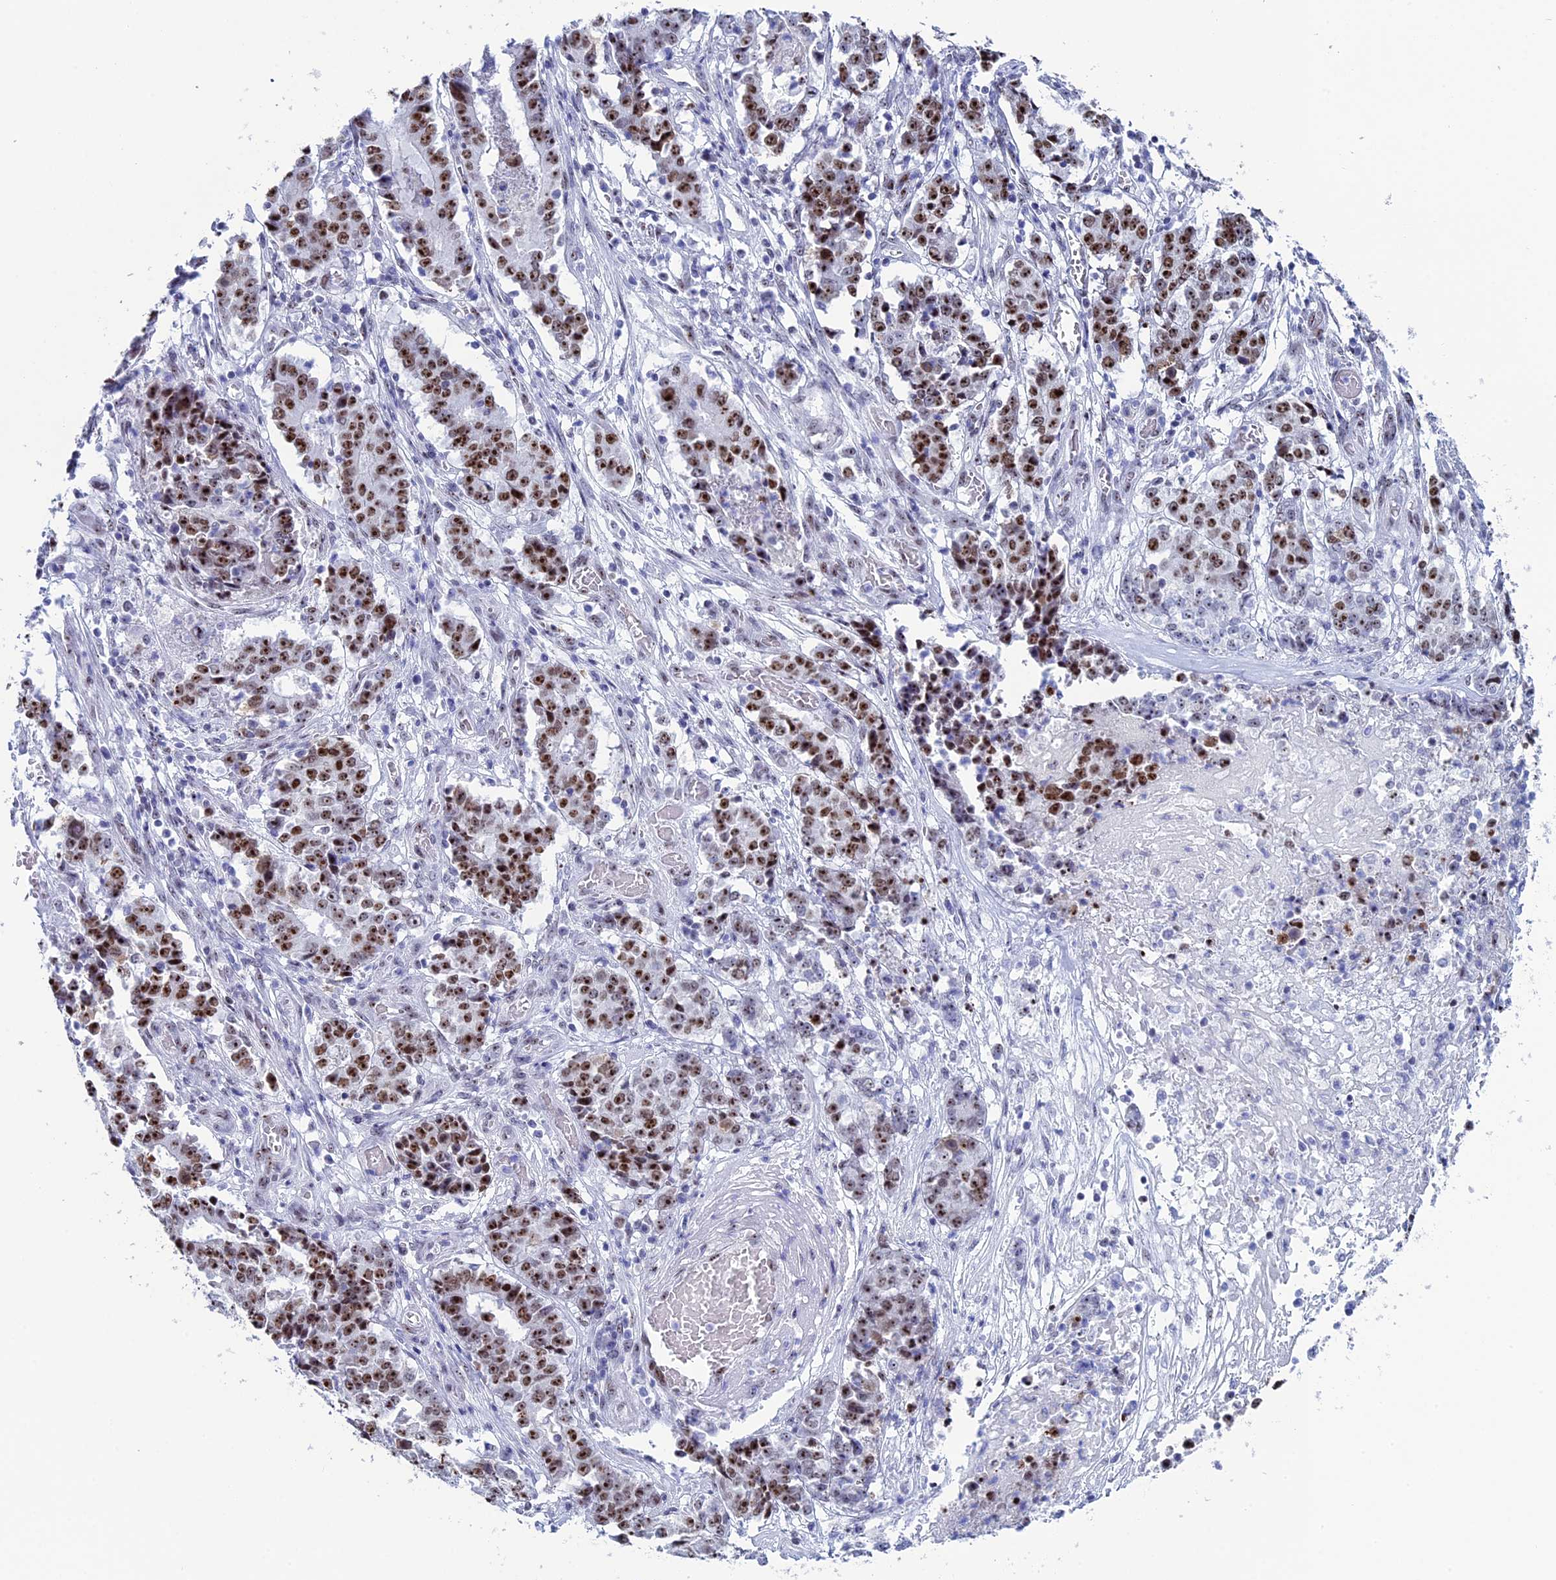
{"staining": {"intensity": "strong", "quantity": ">75%", "location": "nuclear"}, "tissue": "stomach cancer", "cell_type": "Tumor cells", "image_type": "cancer", "snomed": [{"axis": "morphology", "description": "Adenocarcinoma, NOS"}, {"axis": "topography", "description": "Stomach"}], "caption": "IHC image of human stomach adenocarcinoma stained for a protein (brown), which displays high levels of strong nuclear positivity in about >75% of tumor cells.", "gene": "CCDC86", "patient": {"sex": "male", "age": 59}}